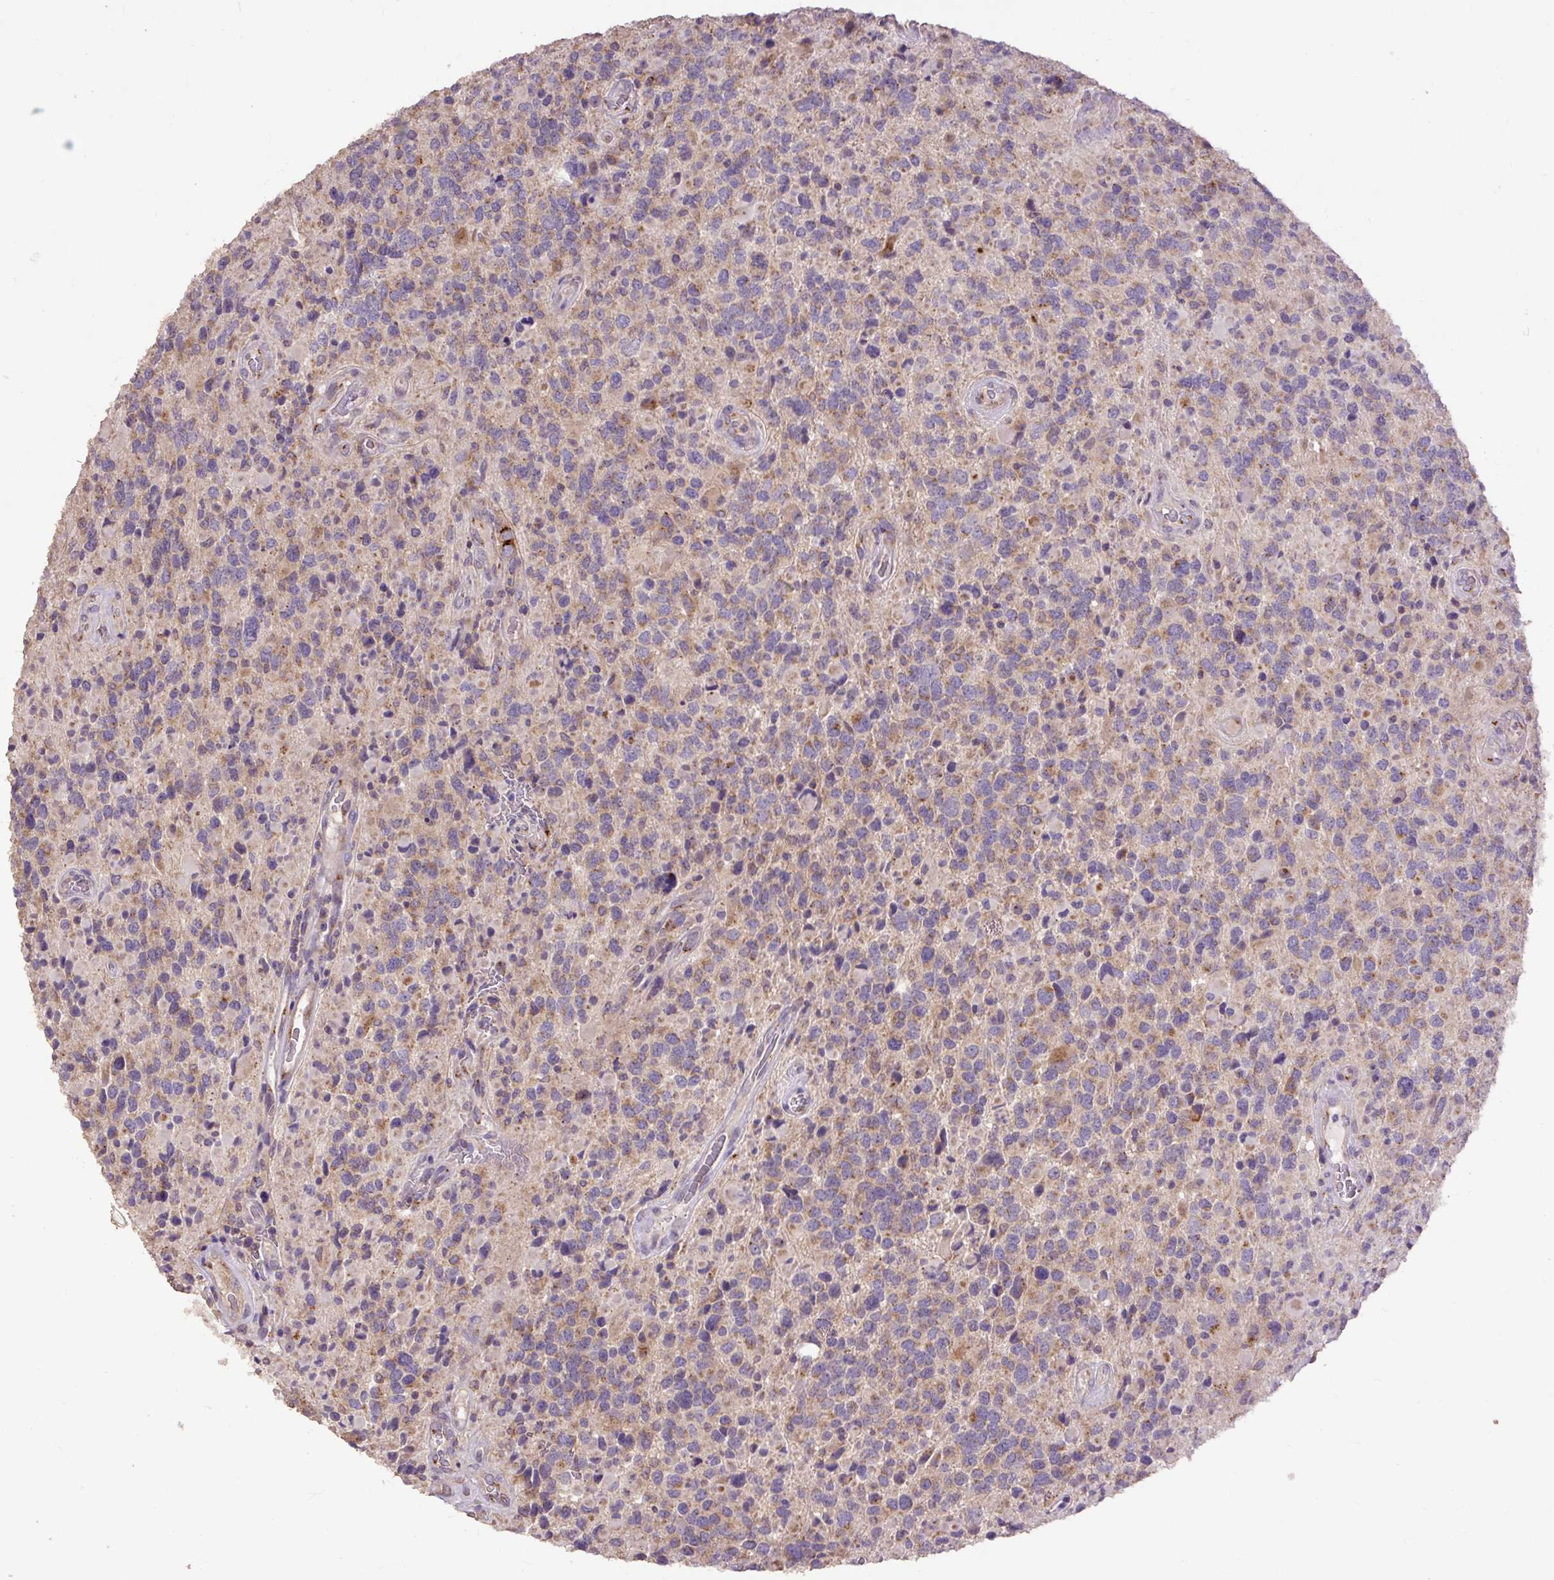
{"staining": {"intensity": "moderate", "quantity": ">75%", "location": "cytoplasmic/membranous"}, "tissue": "glioma", "cell_type": "Tumor cells", "image_type": "cancer", "snomed": [{"axis": "morphology", "description": "Glioma, malignant, High grade"}, {"axis": "topography", "description": "Brain"}], "caption": "IHC (DAB) staining of human malignant glioma (high-grade) exhibits moderate cytoplasmic/membranous protein staining in approximately >75% of tumor cells. (DAB IHC with brightfield microscopy, high magnification).", "gene": "ABR", "patient": {"sex": "female", "age": 40}}